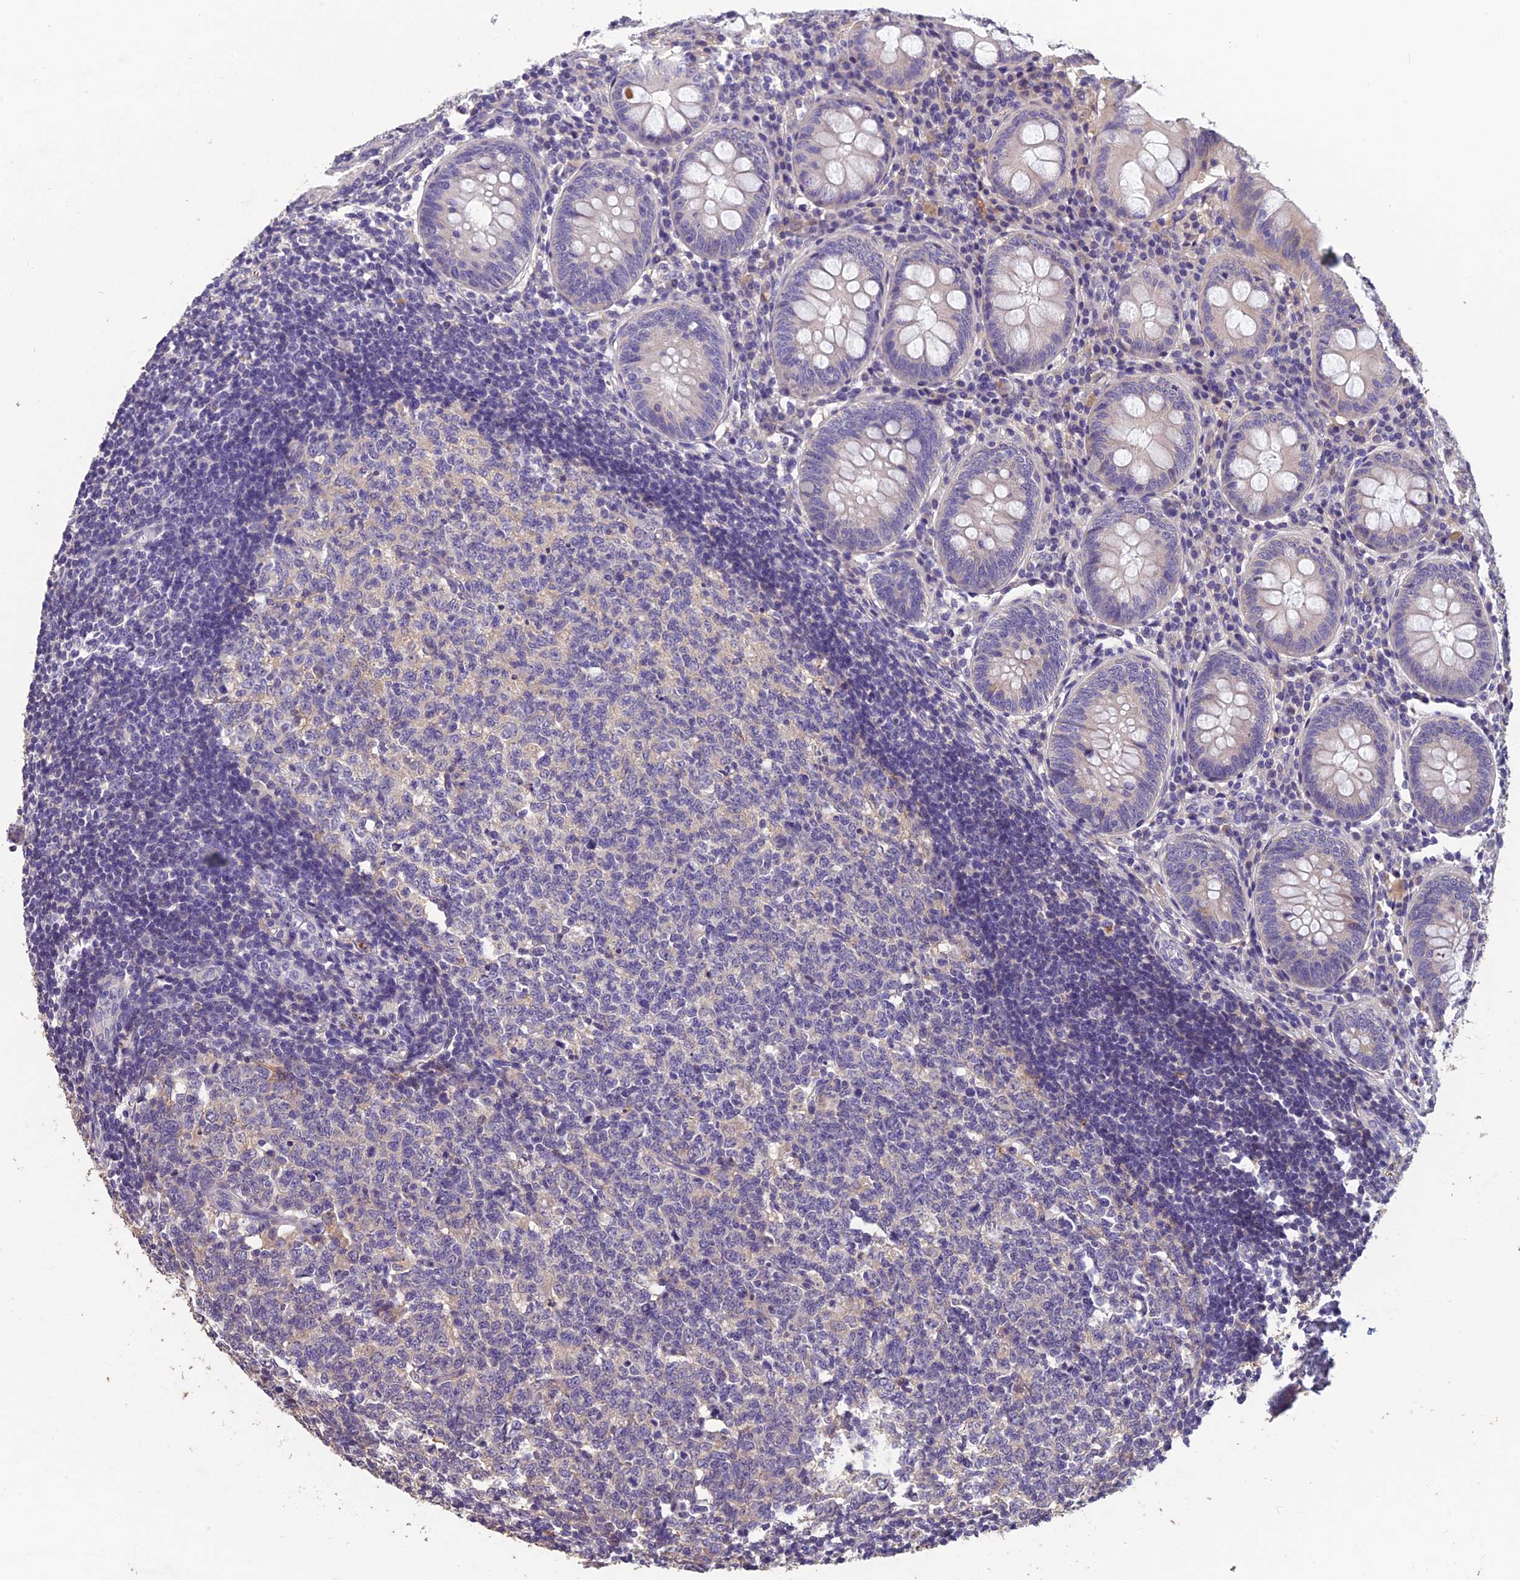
{"staining": {"intensity": "negative", "quantity": "none", "location": "none"}, "tissue": "appendix", "cell_type": "Glandular cells", "image_type": "normal", "snomed": [{"axis": "morphology", "description": "Normal tissue, NOS"}, {"axis": "topography", "description": "Appendix"}], "caption": "High magnification brightfield microscopy of benign appendix stained with DAB (3,3'-diaminobenzidine) (brown) and counterstained with hematoxylin (blue): glandular cells show no significant staining. (DAB (3,3'-diaminobenzidine) immunohistochemistry (IHC), high magnification).", "gene": "CEACAM16", "patient": {"sex": "female", "age": 54}}